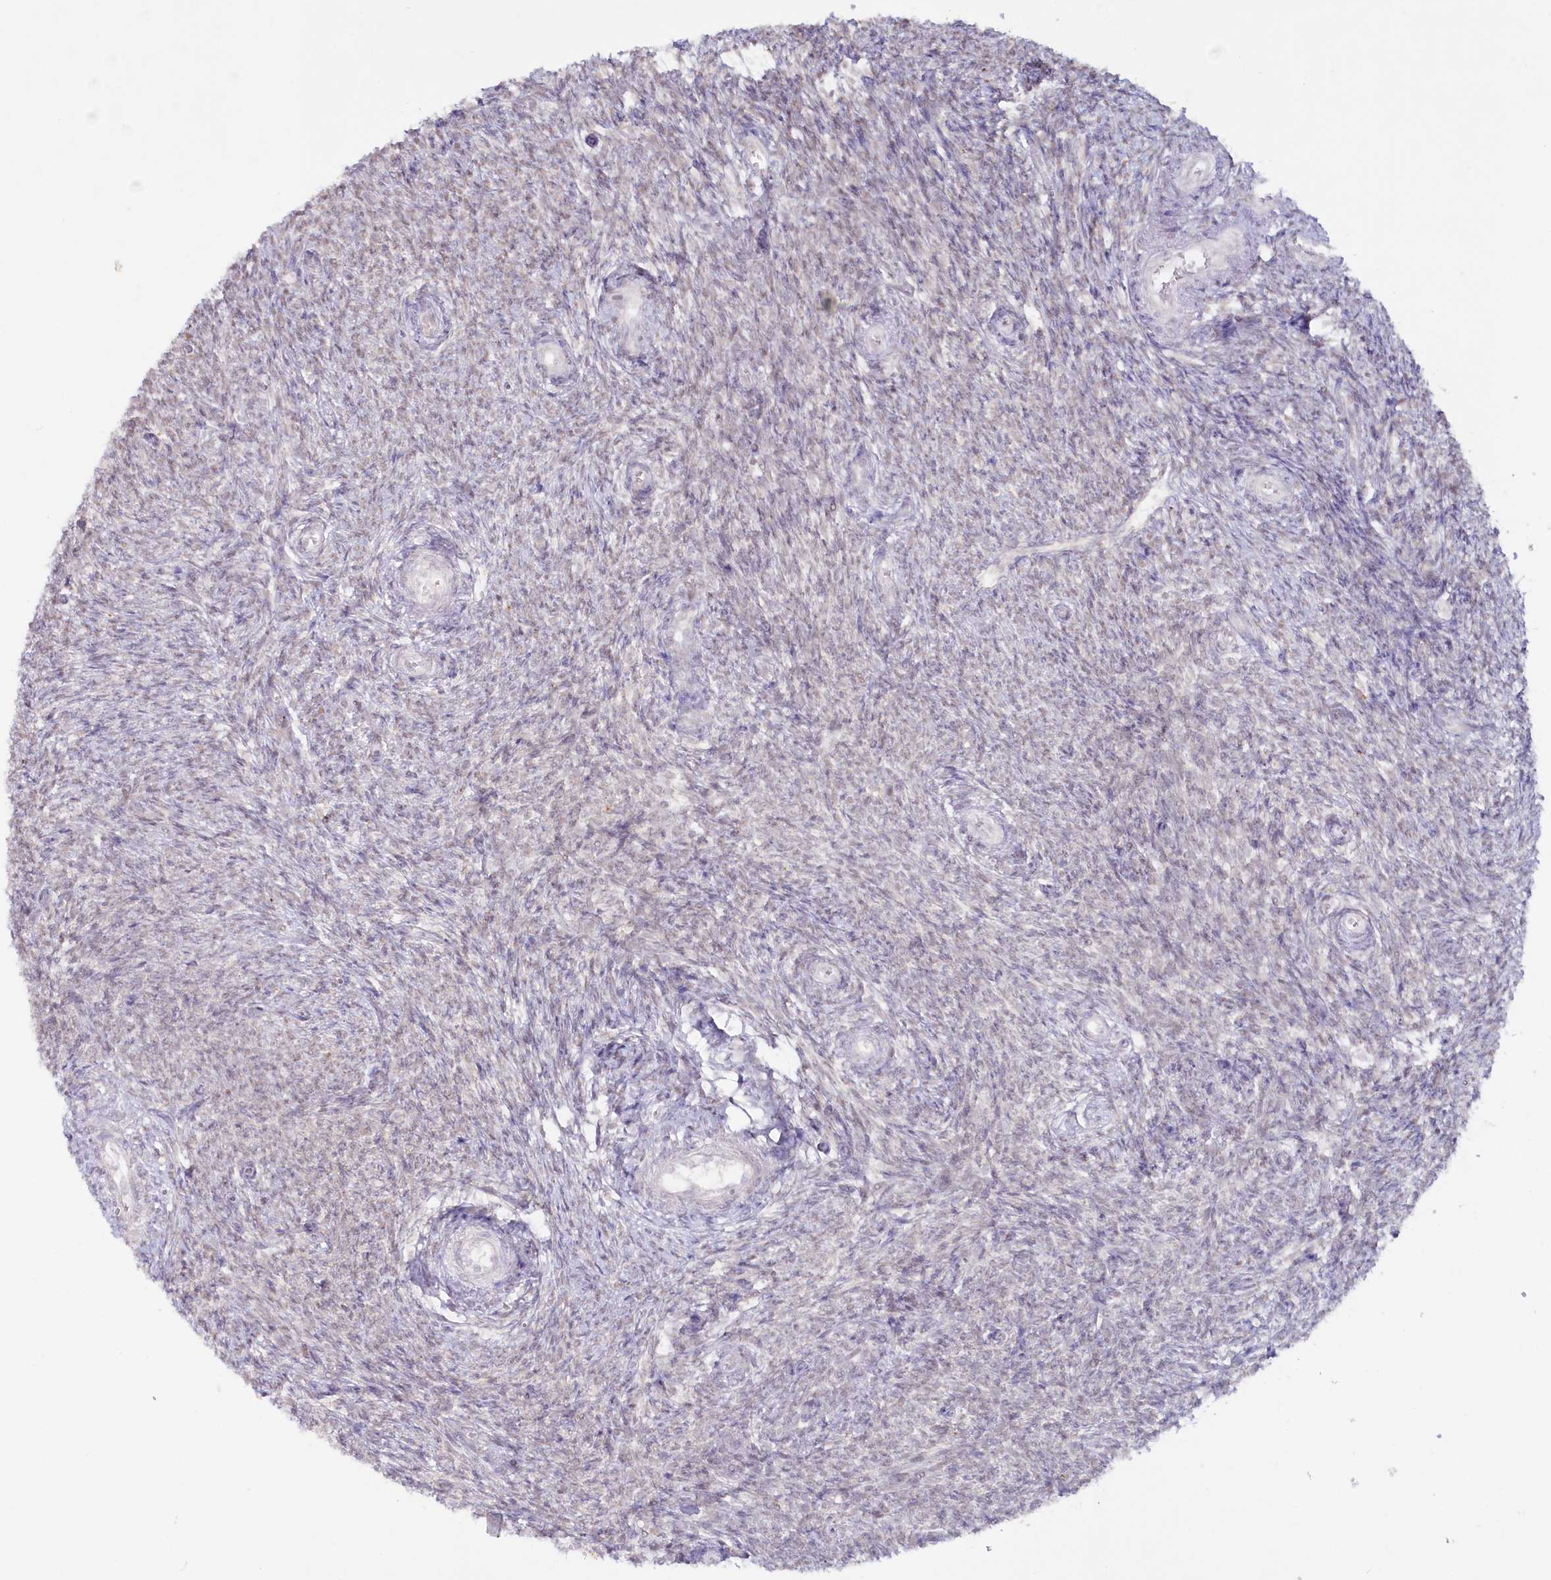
{"staining": {"intensity": "weak", "quantity": "<25%", "location": "nuclear"}, "tissue": "ovary", "cell_type": "Ovarian stroma cells", "image_type": "normal", "snomed": [{"axis": "morphology", "description": "Normal tissue, NOS"}, {"axis": "topography", "description": "Ovary"}], "caption": "Unremarkable ovary was stained to show a protein in brown. There is no significant positivity in ovarian stroma cells. (Stains: DAB (3,3'-diaminobenzidine) immunohistochemistry (IHC) with hematoxylin counter stain, Microscopy: brightfield microscopy at high magnification).", "gene": "PSAPL1", "patient": {"sex": "female", "age": 44}}